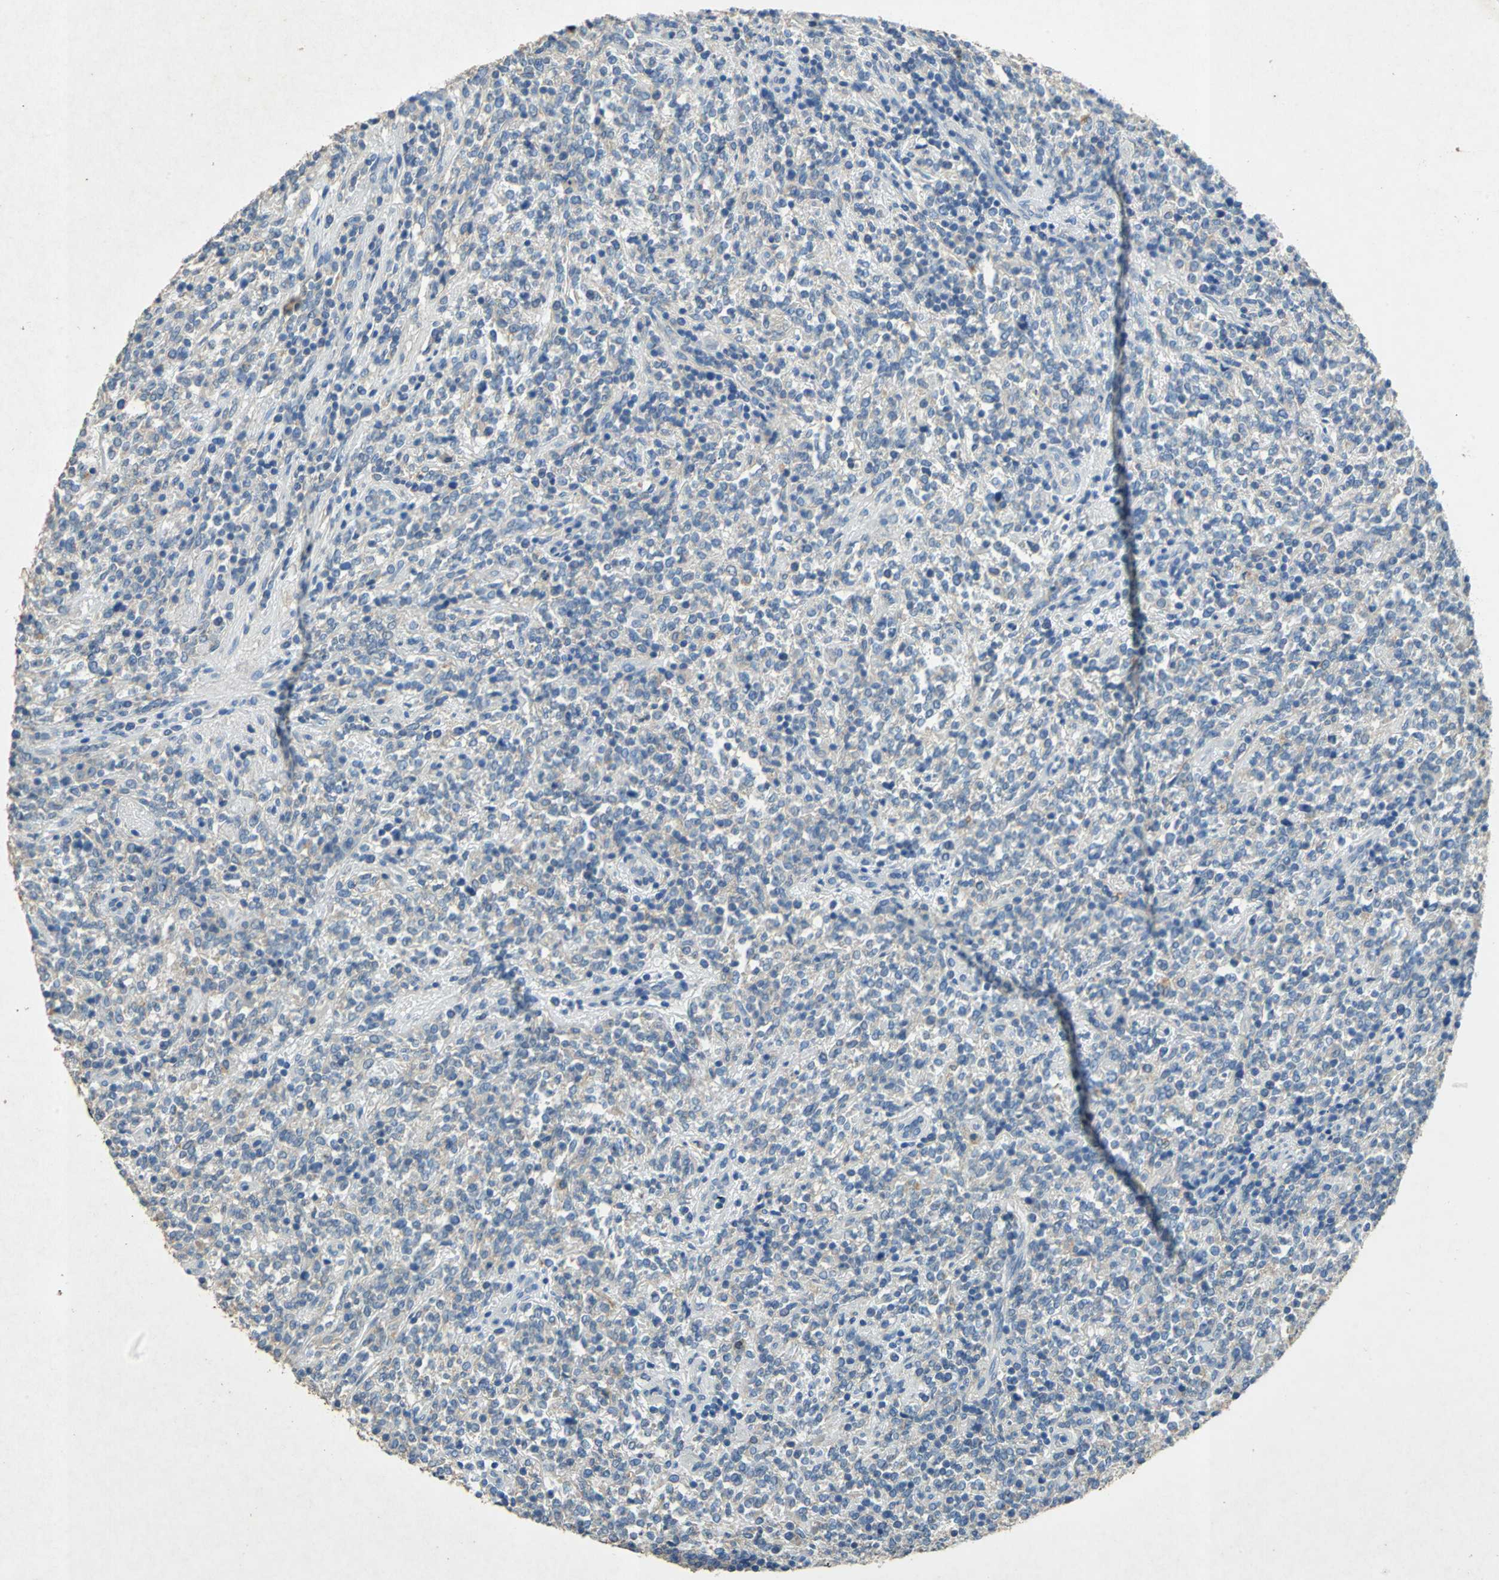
{"staining": {"intensity": "weak", "quantity": "25%-75%", "location": "cytoplasmic/membranous"}, "tissue": "lymphoma", "cell_type": "Tumor cells", "image_type": "cancer", "snomed": [{"axis": "morphology", "description": "Malignant lymphoma, non-Hodgkin's type, High grade"}, {"axis": "topography", "description": "Soft tissue"}], "caption": "Protein staining exhibits weak cytoplasmic/membranous staining in about 25%-75% of tumor cells in lymphoma.", "gene": "ADAMTS5", "patient": {"sex": "male", "age": 18}}